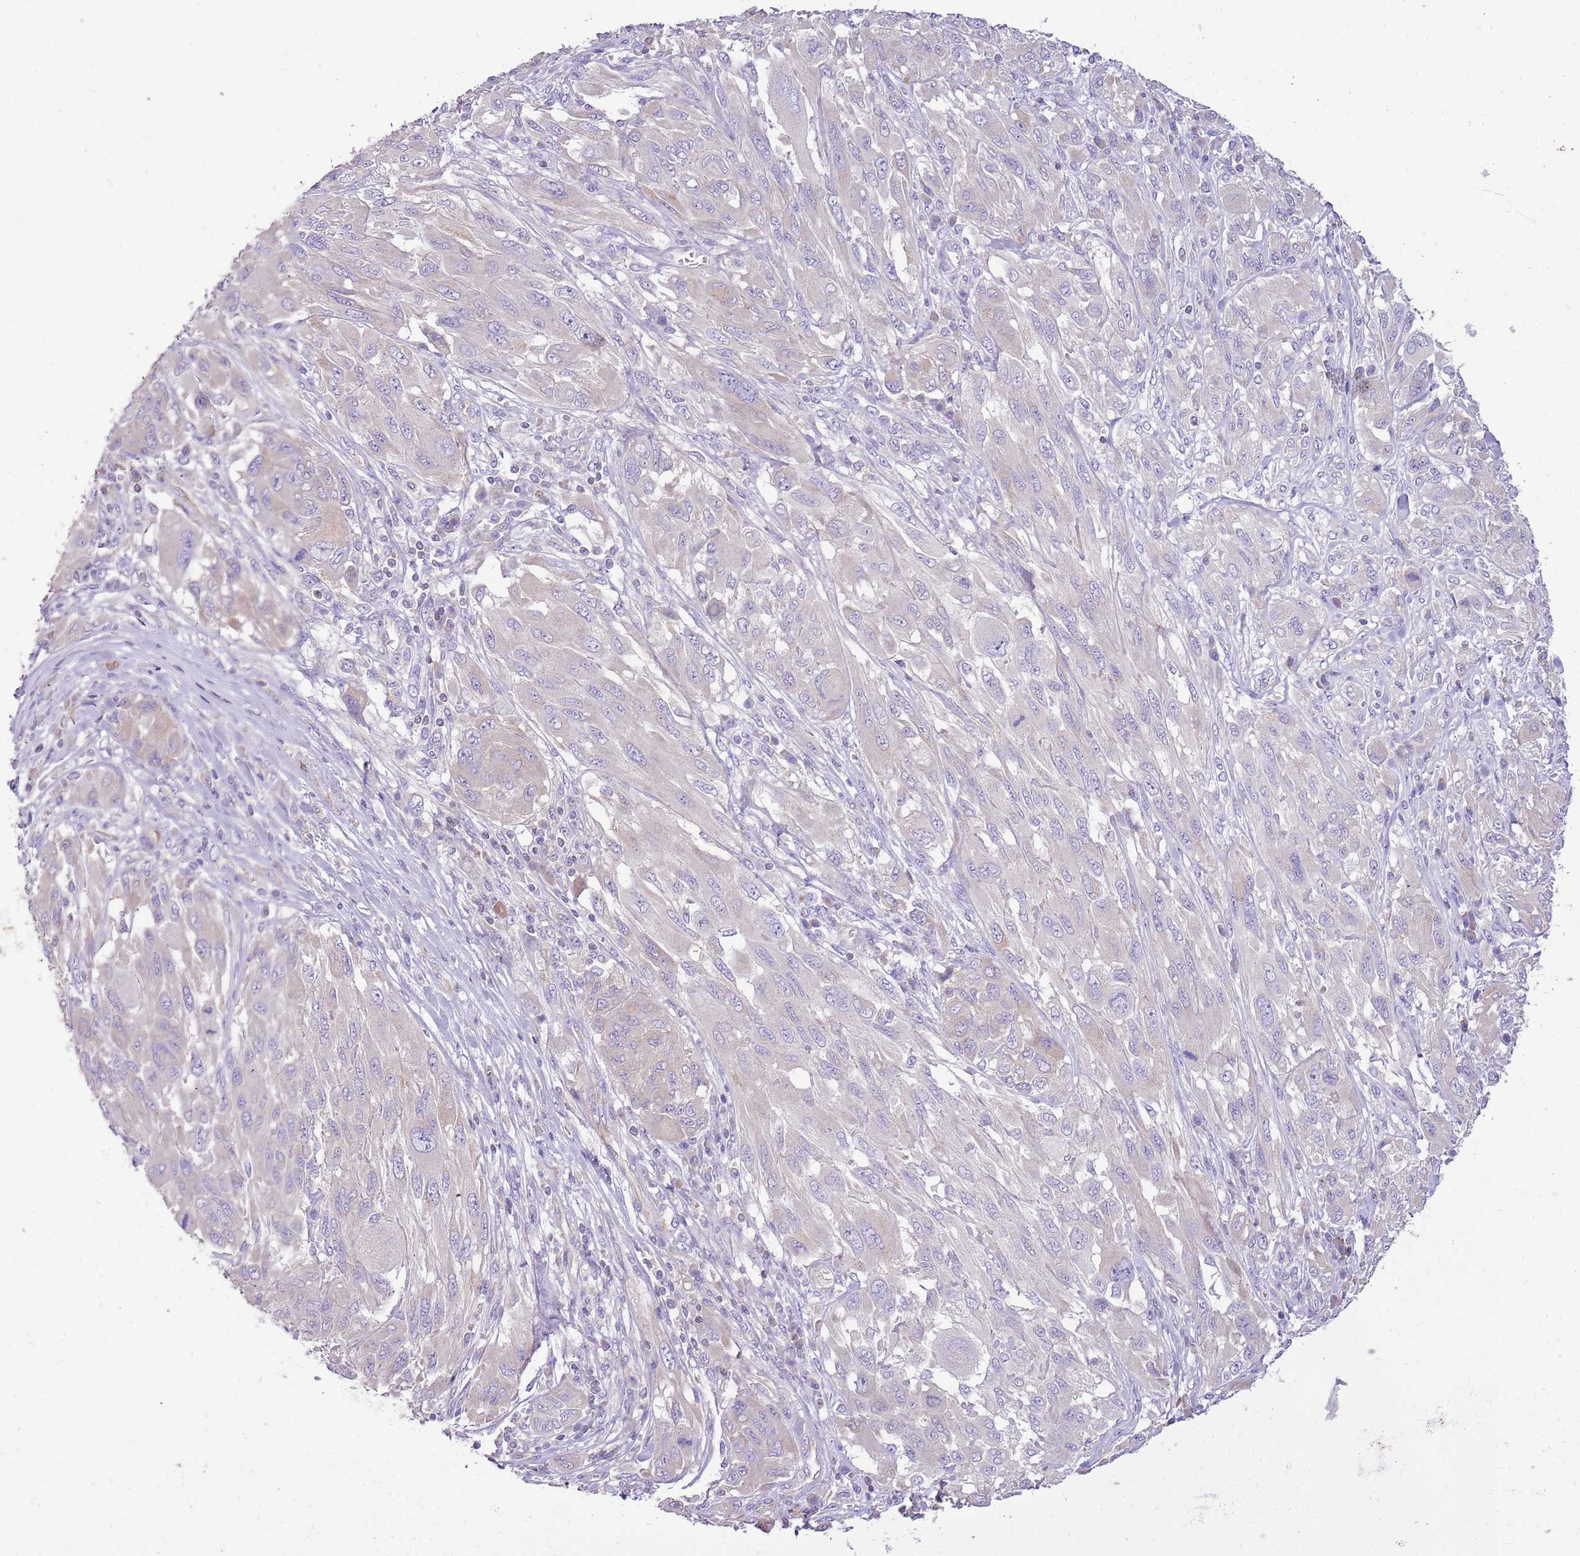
{"staining": {"intensity": "negative", "quantity": "none", "location": "none"}, "tissue": "melanoma", "cell_type": "Tumor cells", "image_type": "cancer", "snomed": [{"axis": "morphology", "description": "Malignant melanoma, NOS"}, {"axis": "topography", "description": "Skin"}], "caption": "The image shows no staining of tumor cells in melanoma.", "gene": "GLCE", "patient": {"sex": "female", "age": 91}}